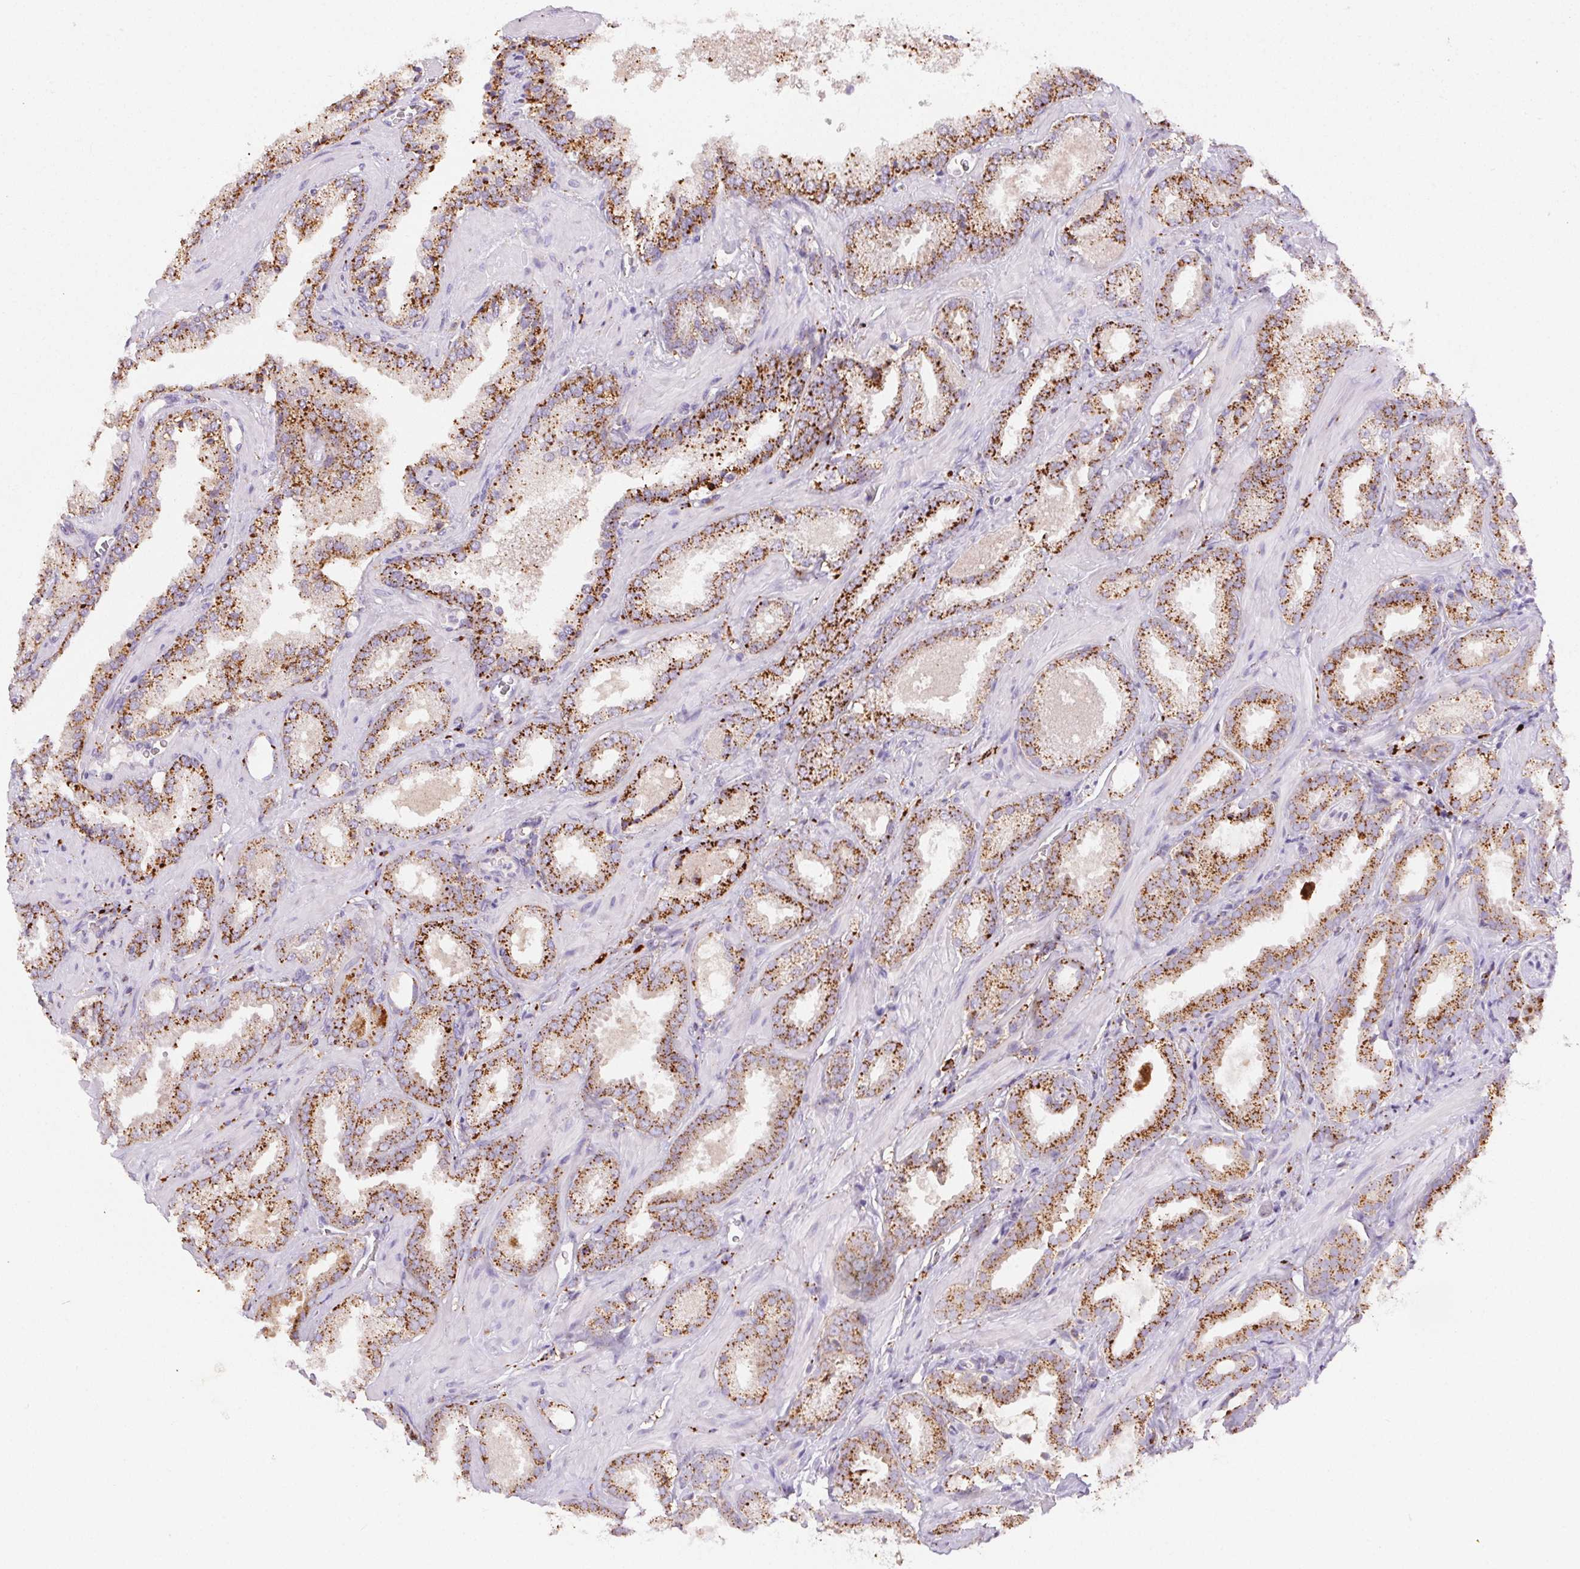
{"staining": {"intensity": "strong", "quantity": ">75%", "location": "cytoplasmic/membranous"}, "tissue": "prostate cancer", "cell_type": "Tumor cells", "image_type": "cancer", "snomed": [{"axis": "morphology", "description": "Adenocarcinoma, Low grade"}, {"axis": "topography", "description": "Prostate"}], "caption": "Immunohistochemistry (IHC) micrograph of prostate low-grade adenocarcinoma stained for a protein (brown), which exhibits high levels of strong cytoplasmic/membranous positivity in approximately >75% of tumor cells.", "gene": "SCPEP1", "patient": {"sex": "male", "age": 62}}